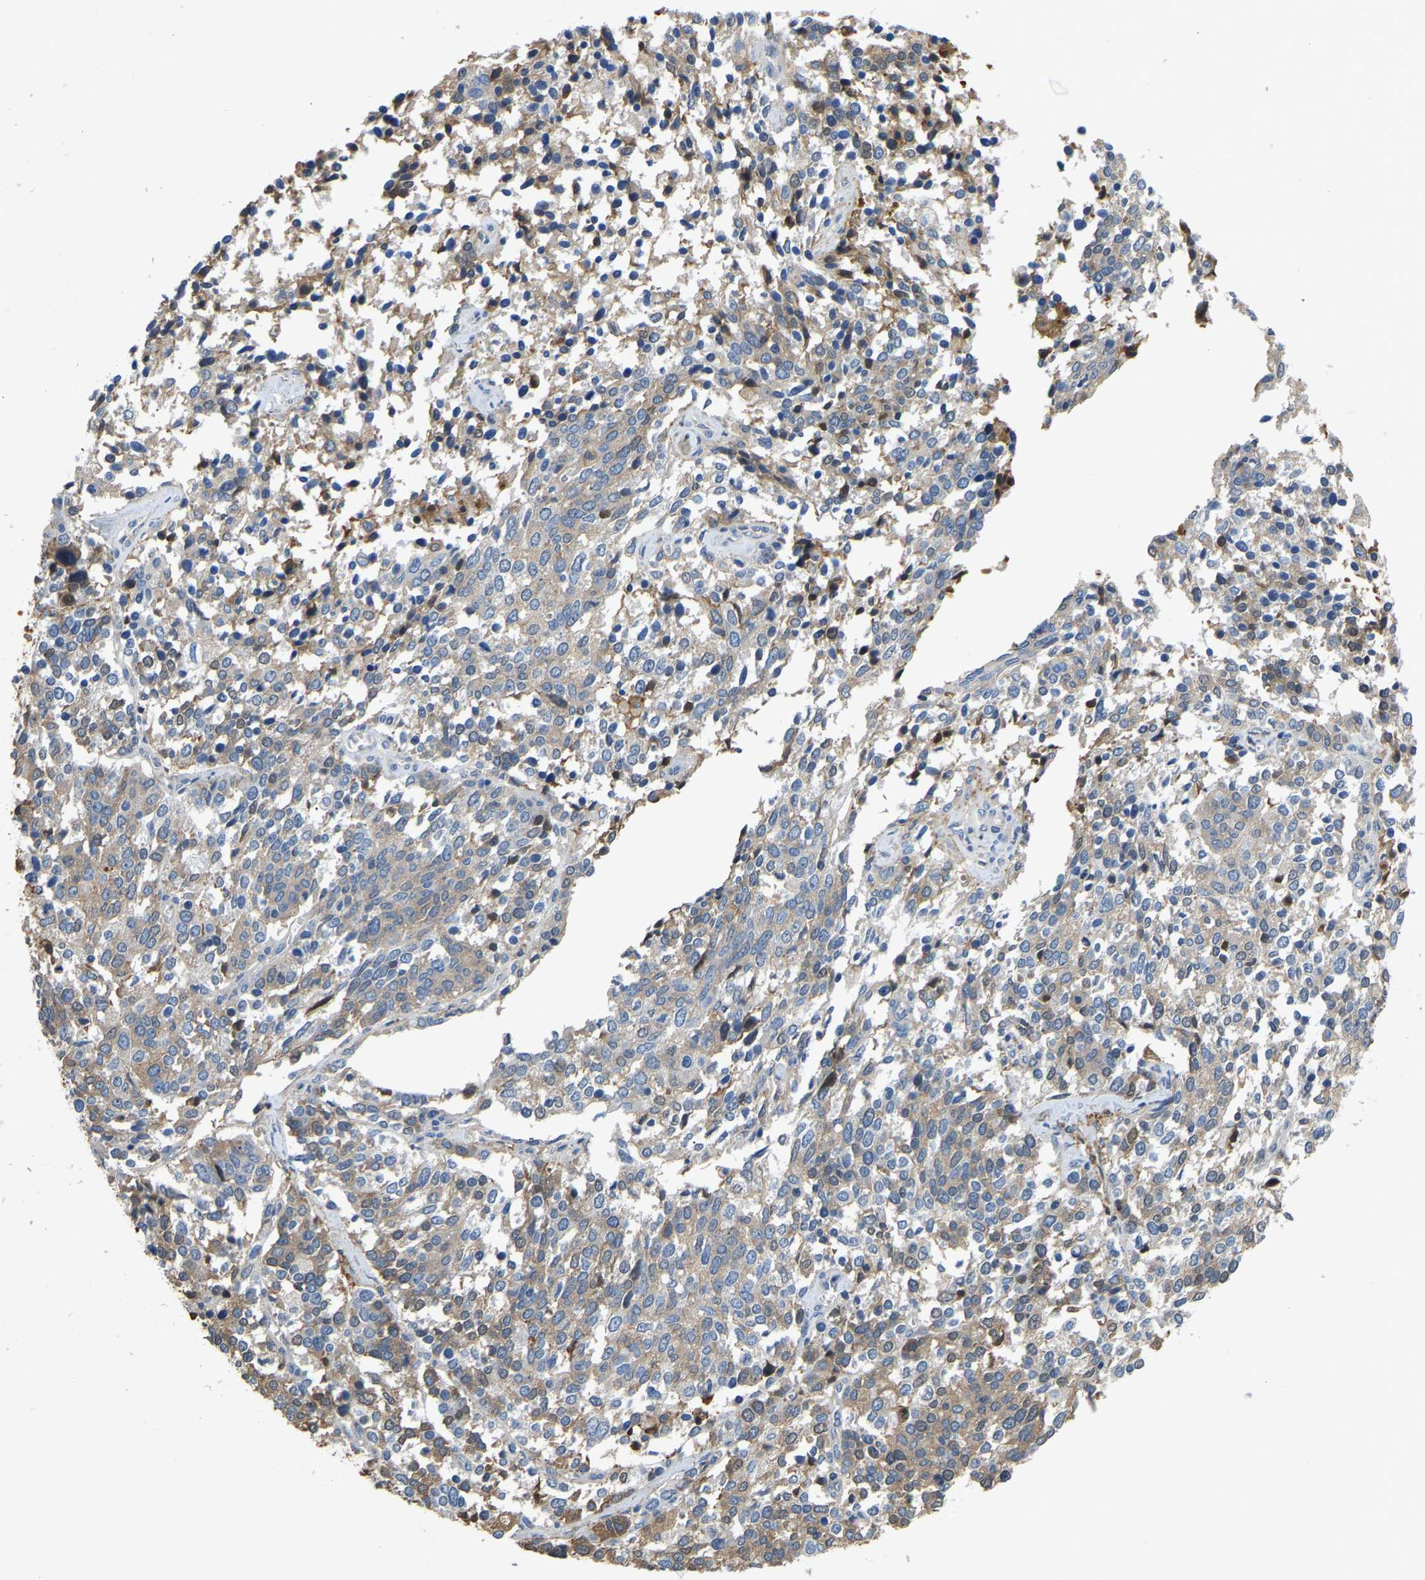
{"staining": {"intensity": "moderate", "quantity": "25%-75%", "location": "cytoplasmic/membranous"}, "tissue": "ovarian cancer", "cell_type": "Tumor cells", "image_type": "cancer", "snomed": [{"axis": "morphology", "description": "Cystadenocarcinoma, serous, NOS"}, {"axis": "topography", "description": "Ovary"}], "caption": "About 25%-75% of tumor cells in ovarian cancer (serous cystadenocarcinoma) exhibit moderate cytoplasmic/membranous protein staining as visualized by brown immunohistochemical staining.", "gene": "STC1", "patient": {"sex": "female", "age": 44}}